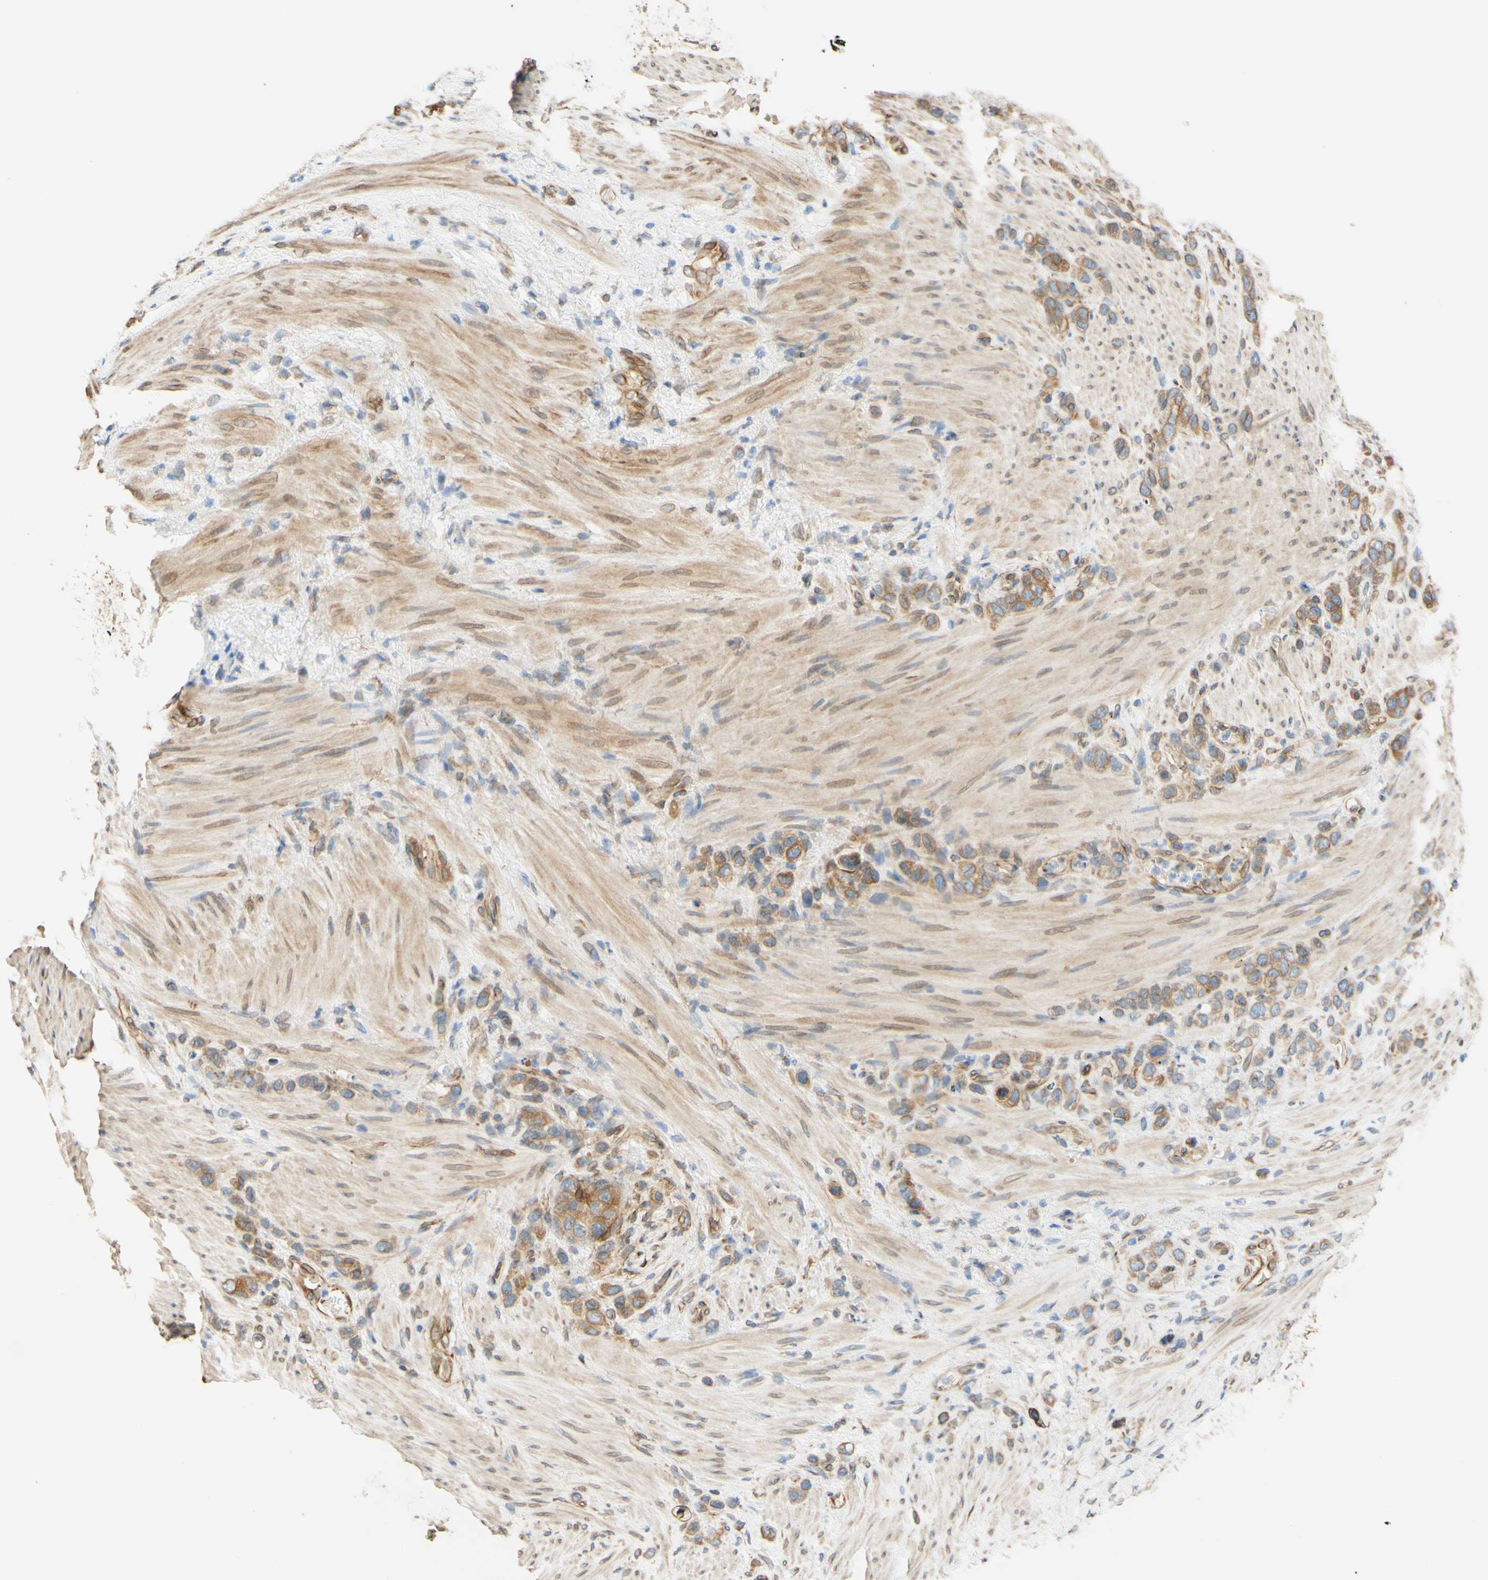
{"staining": {"intensity": "moderate", "quantity": "25%-75%", "location": "cytoplasmic/membranous"}, "tissue": "stomach cancer", "cell_type": "Tumor cells", "image_type": "cancer", "snomed": [{"axis": "morphology", "description": "Adenocarcinoma, NOS"}, {"axis": "morphology", "description": "Adenocarcinoma, High grade"}, {"axis": "topography", "description": "Stomach, upper"}, {"axis": "topography", "description": "Stomach, lower"}], "caption": "Tumor cells display moderate cytoplasmic/membranous staining in approximately 25%-75% of cells in stomach cancer.", "gene": "ENDOD1", "patient": {"sex": "female", "age": 65}}